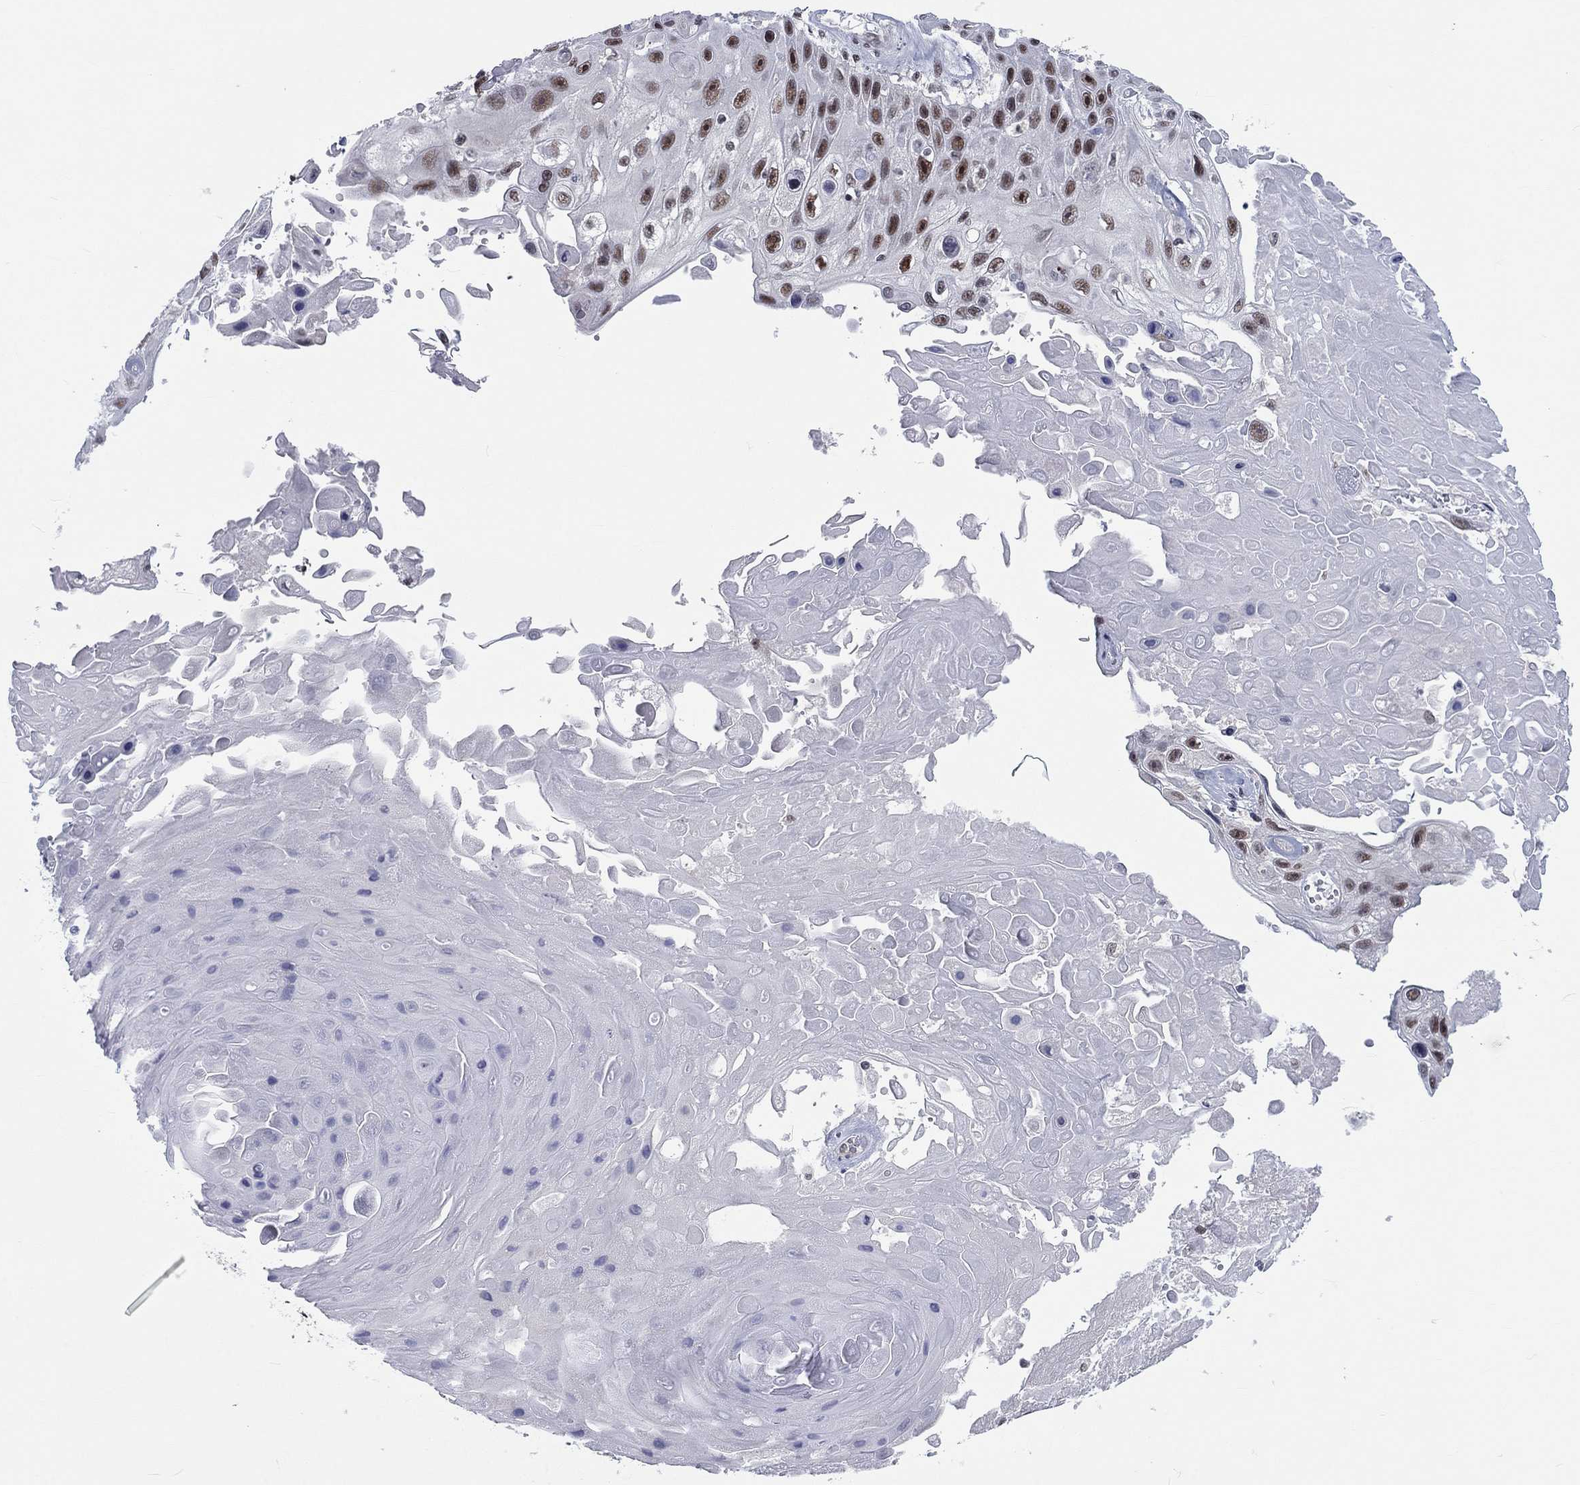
{"staining": {"intensity": "strong", "quantity": ">75%", "location": "nuclear"}, "tissue": "skin cancer", "cell_type": "Tumor cells", "image_type": "cancer", "snomed": [{"axis": "morphology", "description": "Squamous cell carcinoma, NOS"}, {"axis": "topography", "description": "Skin"}], "caption": "Strong nuclear protein positivity is identified in about >75% of tumor cells in skin cancer. Using DAB (3,3'-diaminobenzidine) (brown) and hematoxylin (blue) stains, captured at high magnification using brightfield microscopy.", "gene": "FYTTD1", "patient": {"sex": "male", "age": 82}}